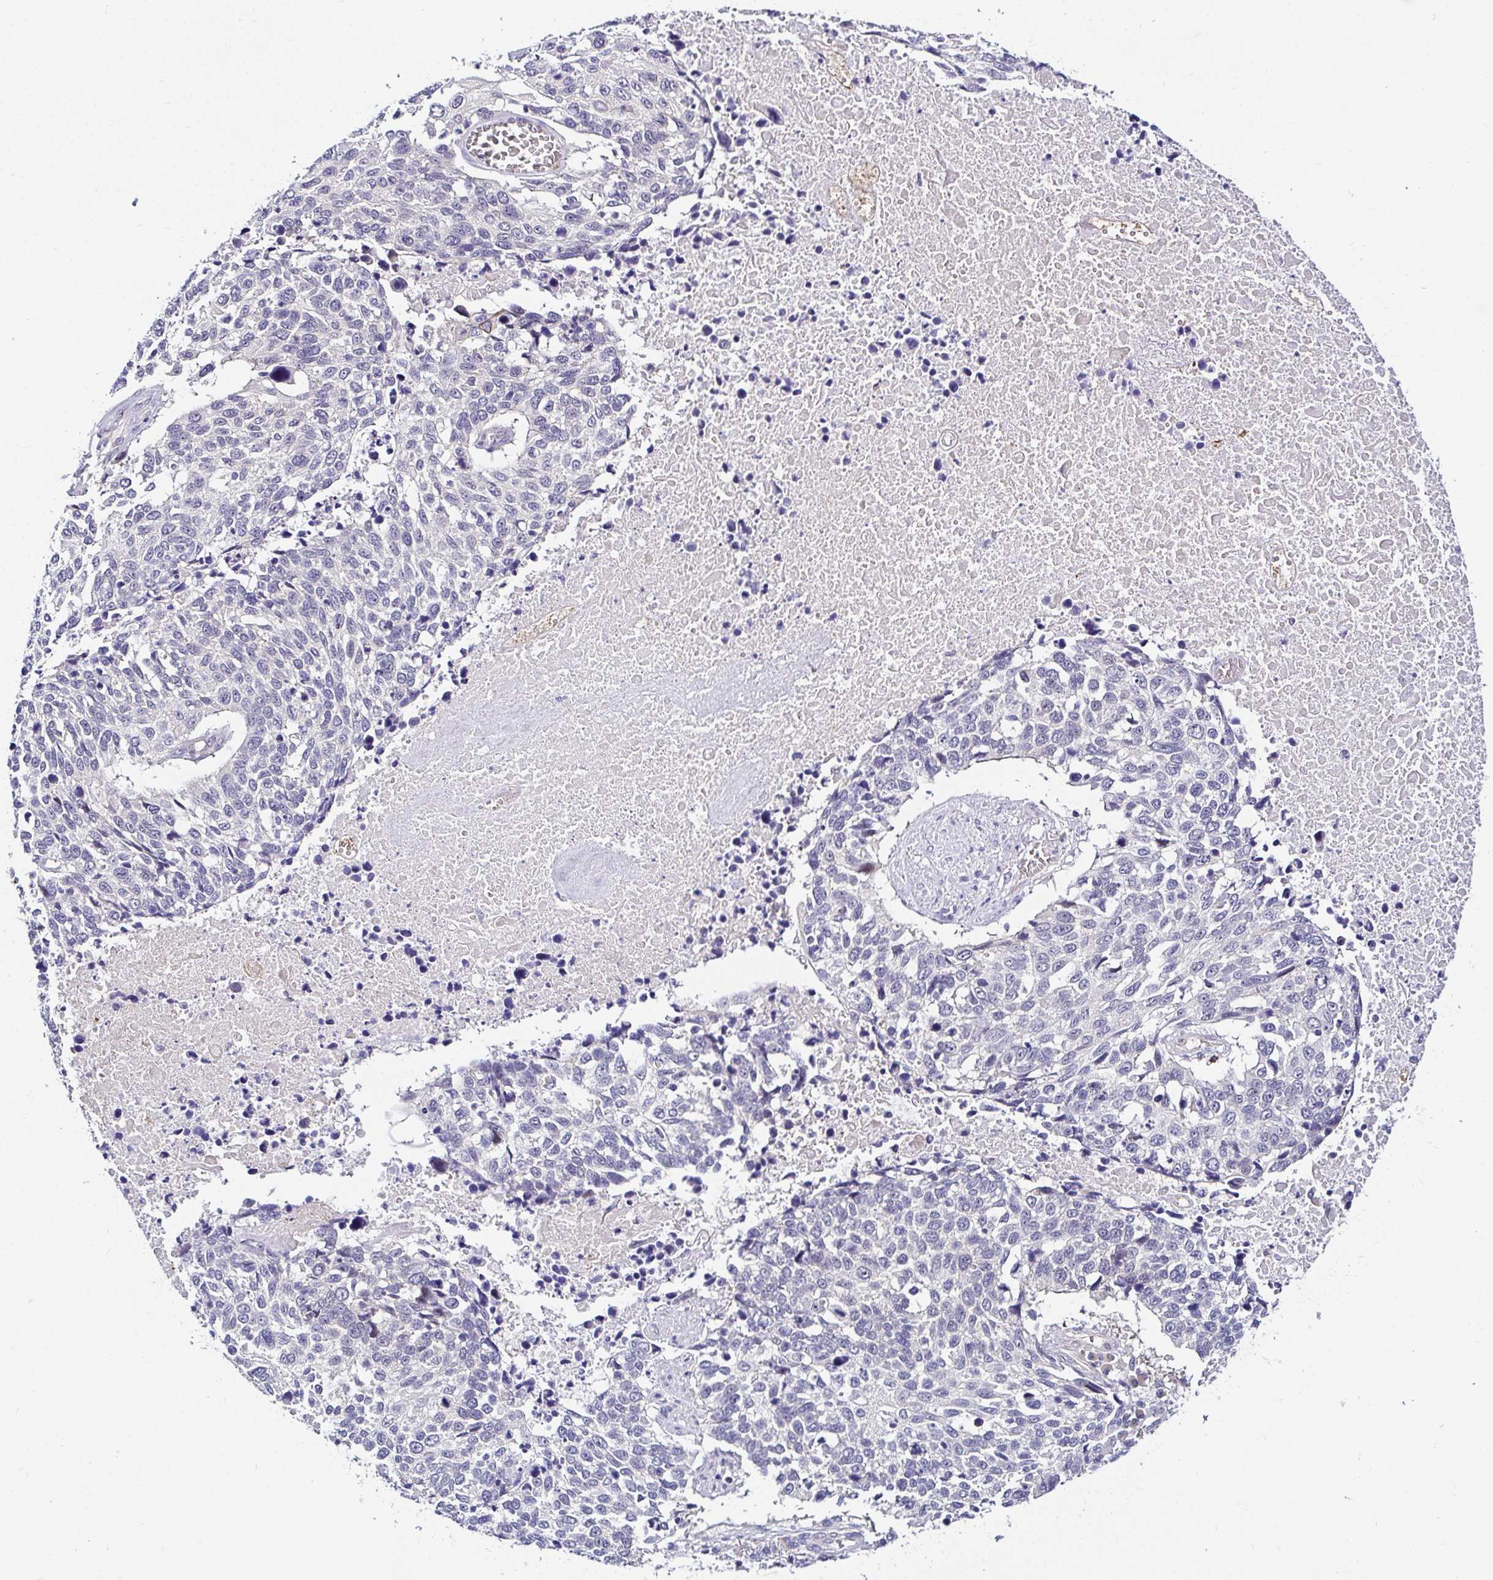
{"staining": {"intensity": "negative", "quantity": "none", "location": "none"}, "tissue": "lung cancer", "cell_type": "Tumor cells", "image_type": "cancer", "snomed": [{"axis": "morphology", "description": "Squamous cell carcinoma, NOS"}, {"axis": "topography", "description": "Lung"}], "caption": "A histopathology image of human lung cancer is negative for staining in tumor cells.", "gene": "DEPDC5", "patient": {"sex": "male", "age": 62}}